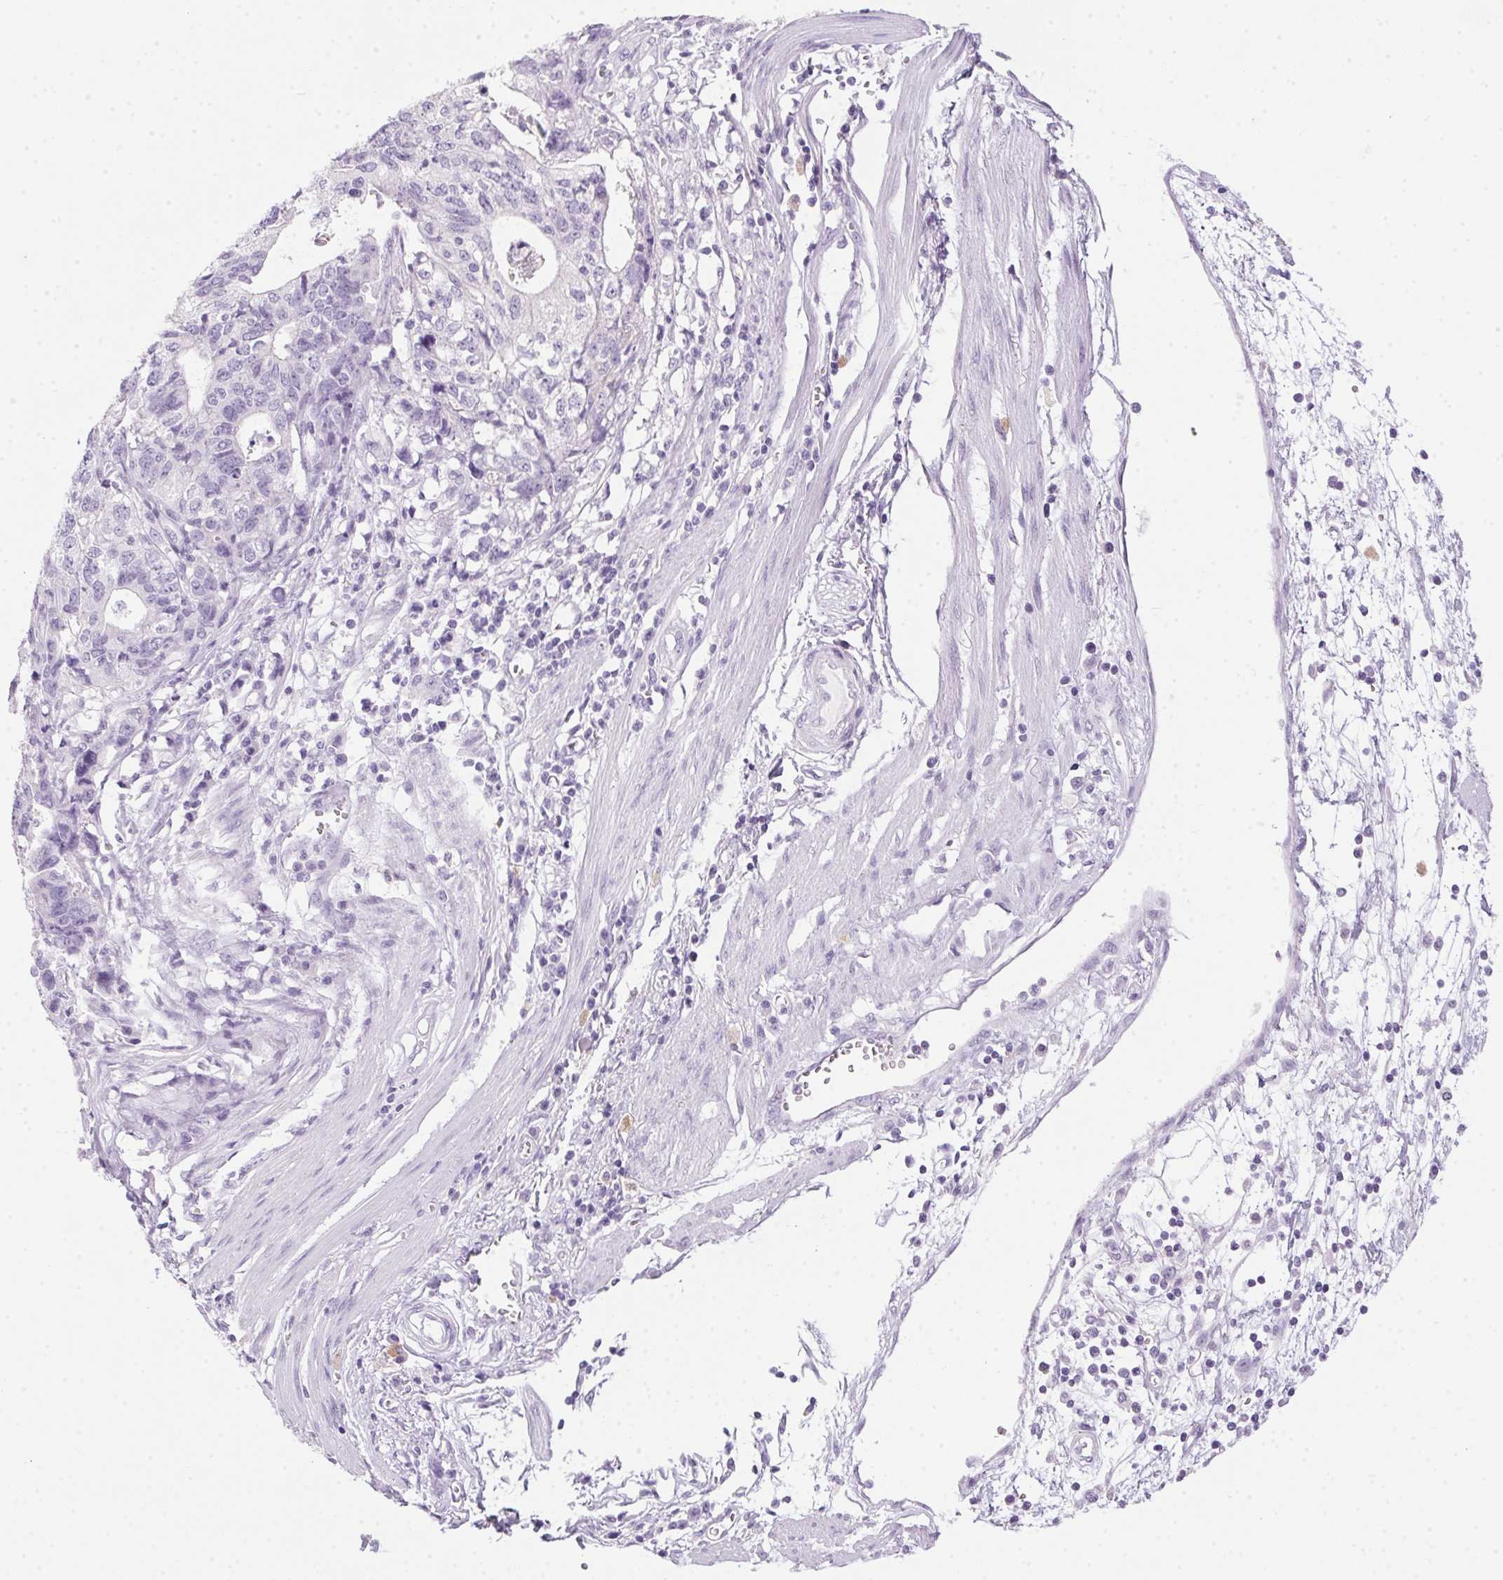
{"staining": {"intensity": "negative", "quantity": "none", "location": "none"}, "tissue": "stomach cancer", "cell_type": "Tumor cells", "image_type": "cancer", "snomed": [{"axis": "morphology", "description": "Adenocarcinoma, NOS"}, {"axis": "topography", "description": "Stomach, upper"}], "caption": "Immunohistochemistry image of neoplastic tissue: adenocarcinoma (stomach) stained with DAB (3,3'-diaminobenzidine) shows no significant protein staining in tumor cells. The staining is performed using DAB (3,3'-diaminobenzidine) brown chromogen with nuclei counter-stained in using hematoxylin.", "gene": "POPDC2", "patient": {"sex": "female", "age": 67}}